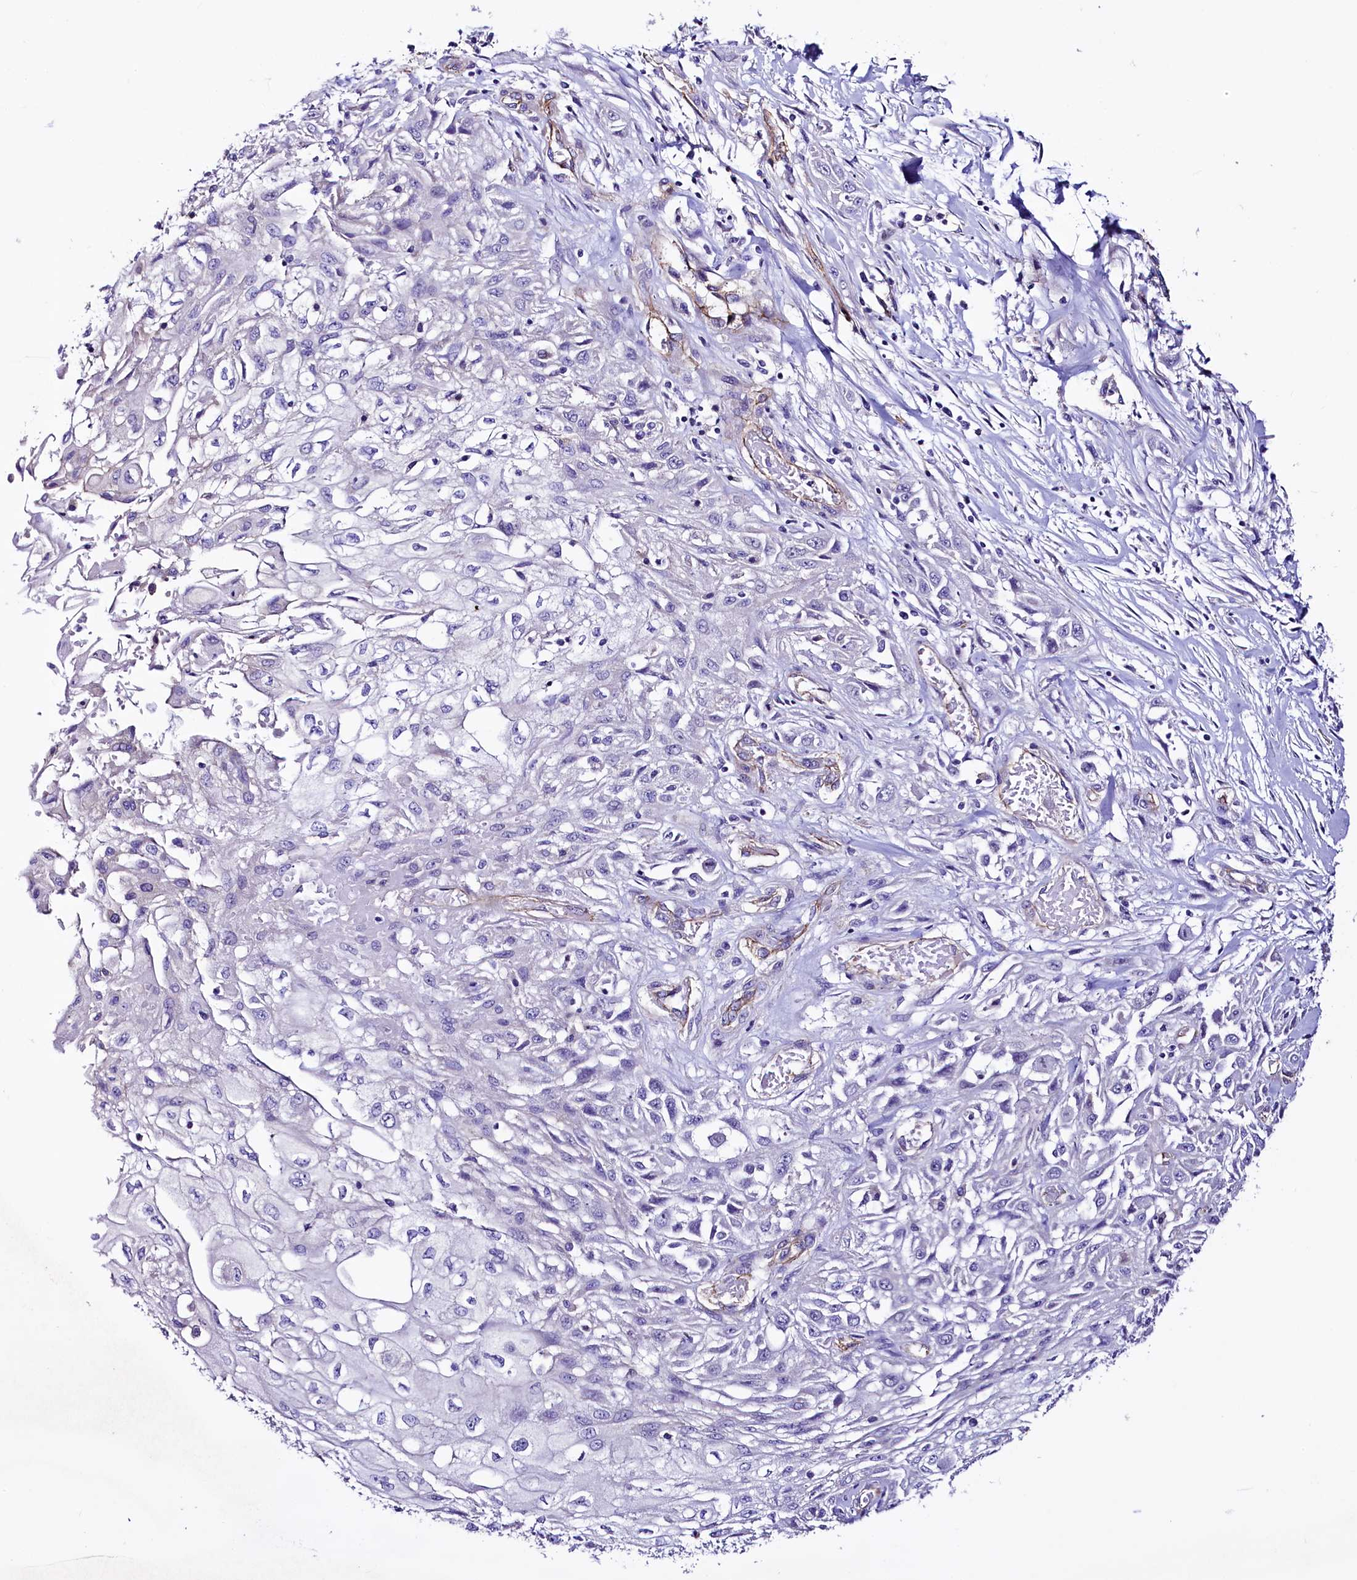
{"staining": {"intensity": "negative", "quantity": "none", "location": "none"}, "tissue": "skin cancer", "cell_type": "Tumor cells", "image_type": "cancer", "snomed": [{"axis": "morphology", "description": "Squamous cell carcinoma, NOS"}, {"axis": "morphology", "description": "Squamous cell carcinoma, metastatic, NOS"}, {"axis": "topography", "description": "Skin"}, {"axis": "topography", "description": "Lymph node"}], "caption": "High power microscopy photomicrograph of an IHC histopathology image of metastatic squamous cell carcinoma (skin), revealing no significant positivity in tumor cells.", "gene": "SLF1", "patient": {"sex": "male", "age": 75}}